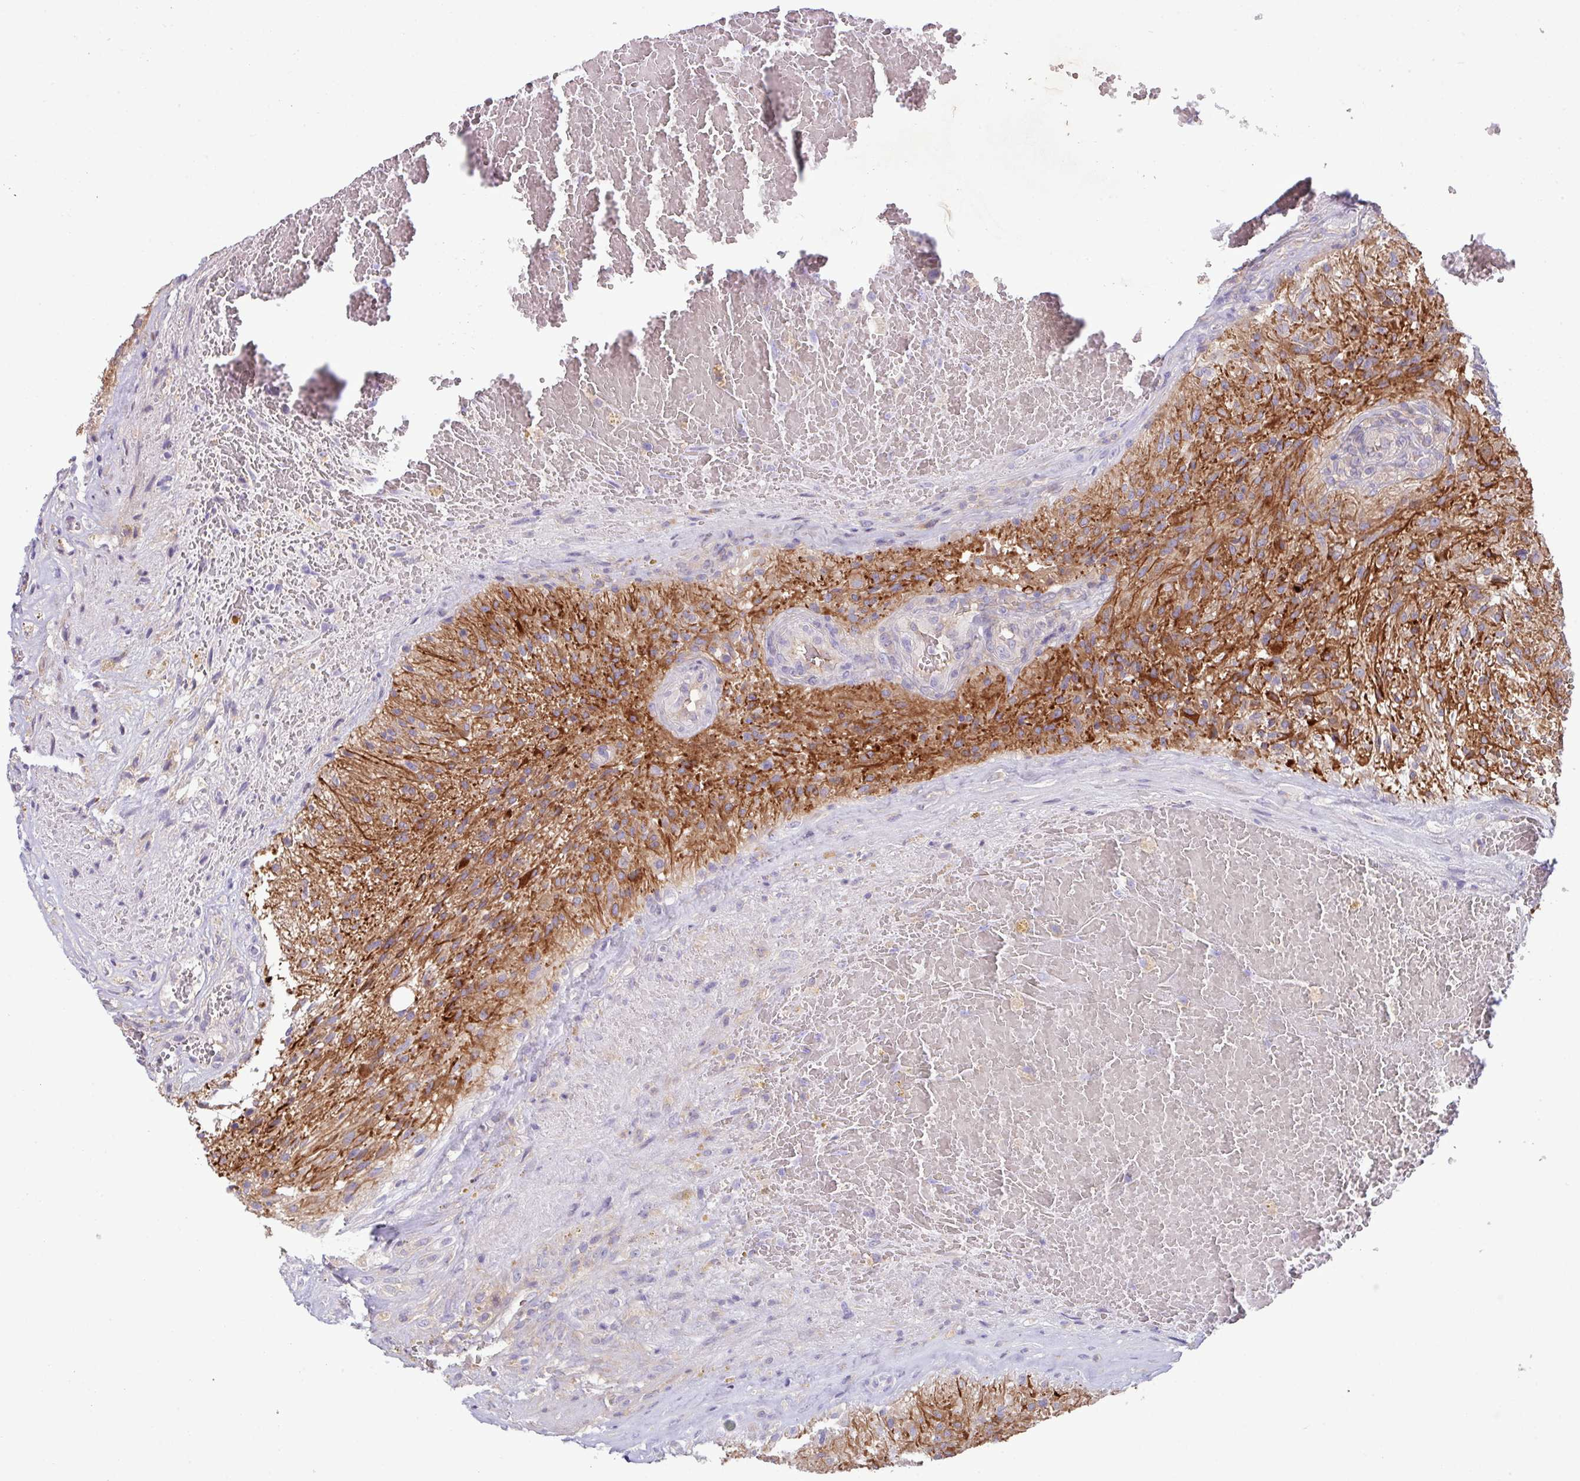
{"staining": {"intensity": "moderate", "quantity": ">75%", "location": "cytoplasmic/membranous"}, "tissue": "glioma", "cell_type": "Tumor cells", "image_type": "cancer", "snomed": [{"axis": "morphology", "description": "Glioma, malignant, High grade"}, {"axis": "topography", "description": "Brain"}], "caption": "High-magnification brightfield microscopy of malignant glioma (high-grade) stained with DAB (3,3'-diaminobenzidine) (brown) and counterstained with hematoxylin (blue). tumor cells exhibit moderate cytoplasmic/membranous positivity is present in approximately>75% of cells.", "gene": "KIRREL3", "patient": {"sex": "male", "age": 56}}